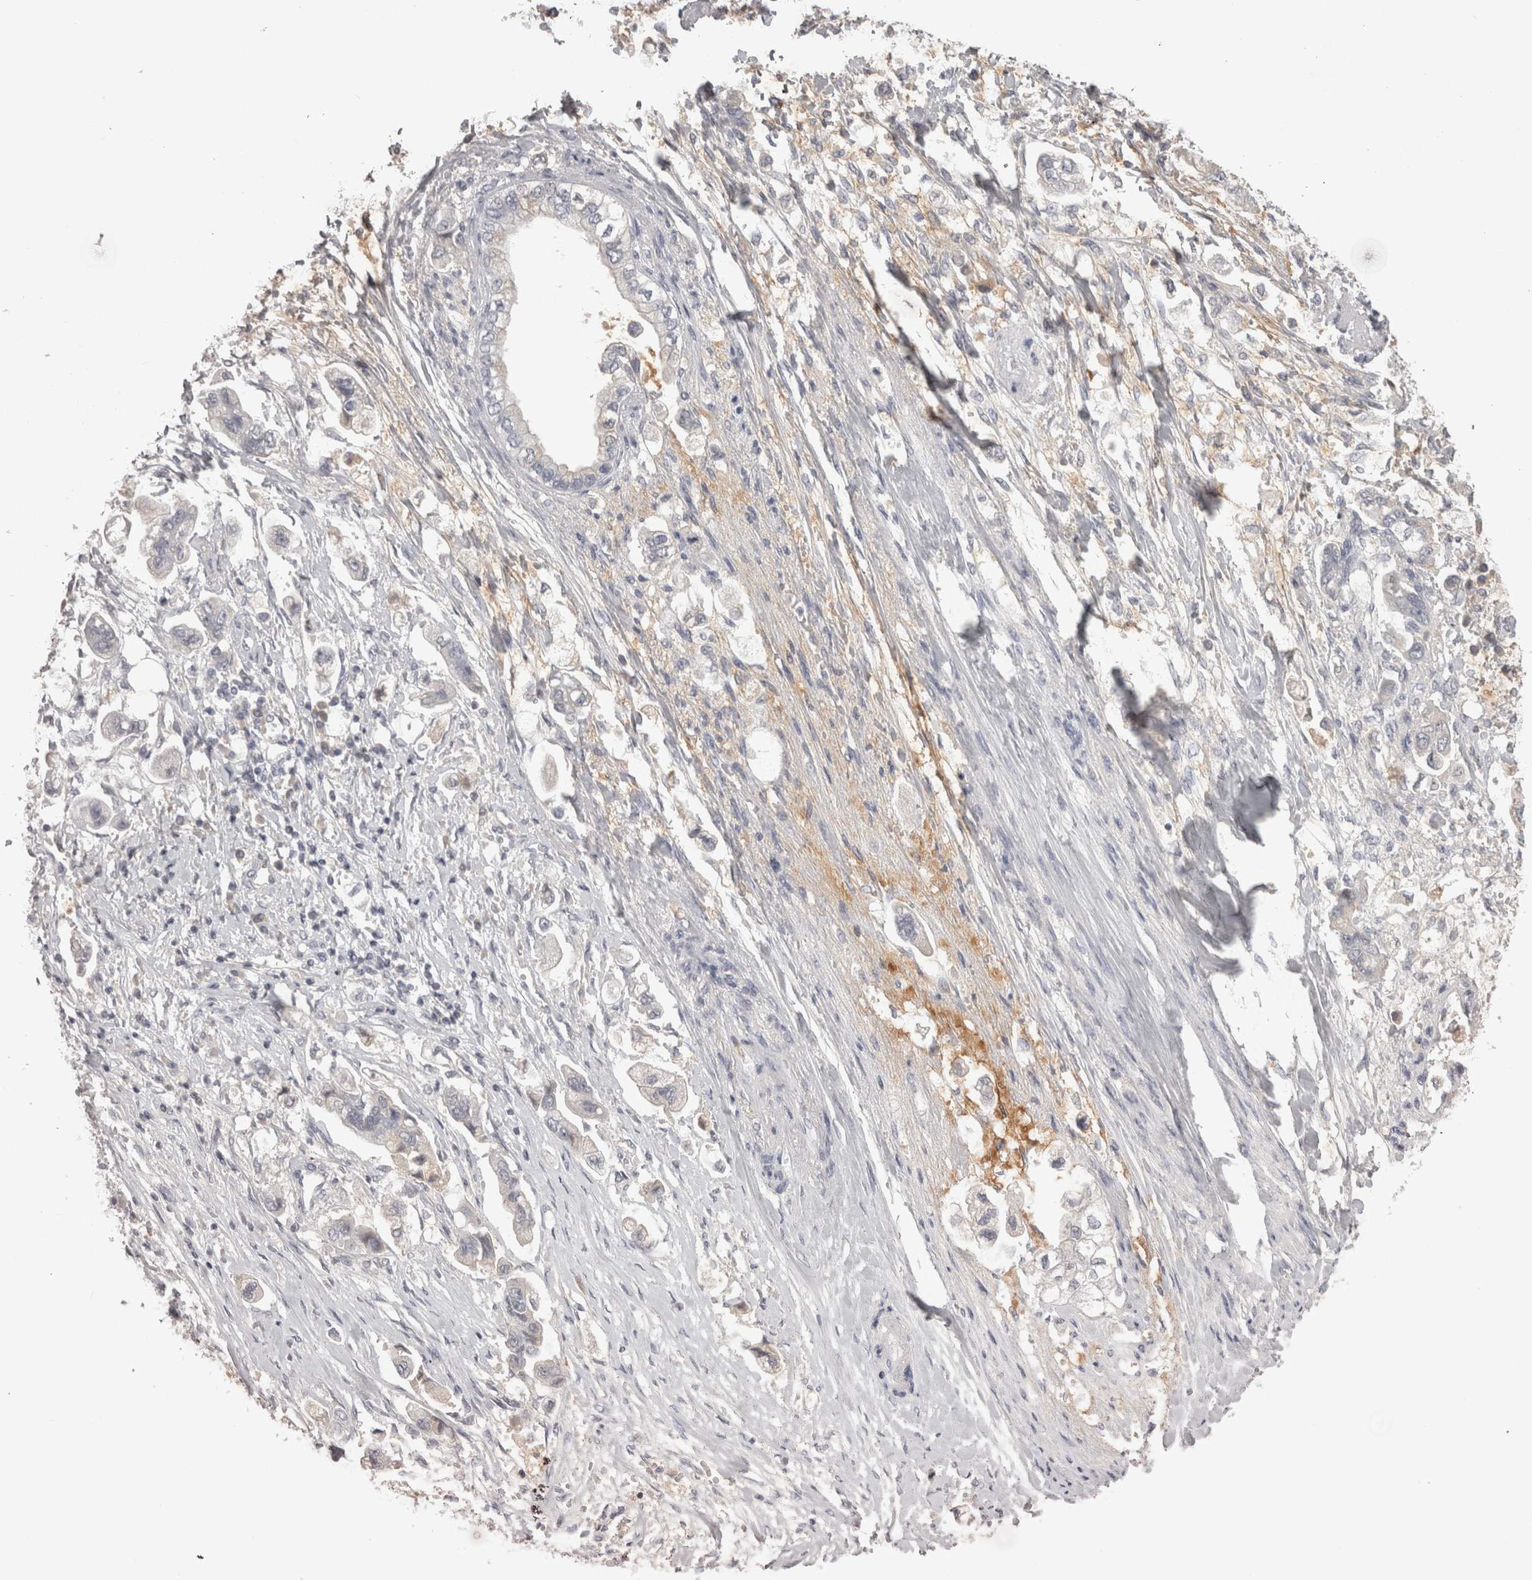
{"staining": {"intensity": "negative", "quantity": "none", "location": "none"}, "tissue": "stomach cancer", "cell_type": "Tumor cells", "image_type": "cancer", "snomed": [{"axis": "morphology", "description": "Adenocarcinoma, NOS"}, {"axis": "topography", "description": "Stomach"}], "caption": "Stomach adenocarcinoma stained for a protein using IHC displays no positivity tumor cells.", "gene": "SAA4", "patient": {"sex": "male", "age": 62}}